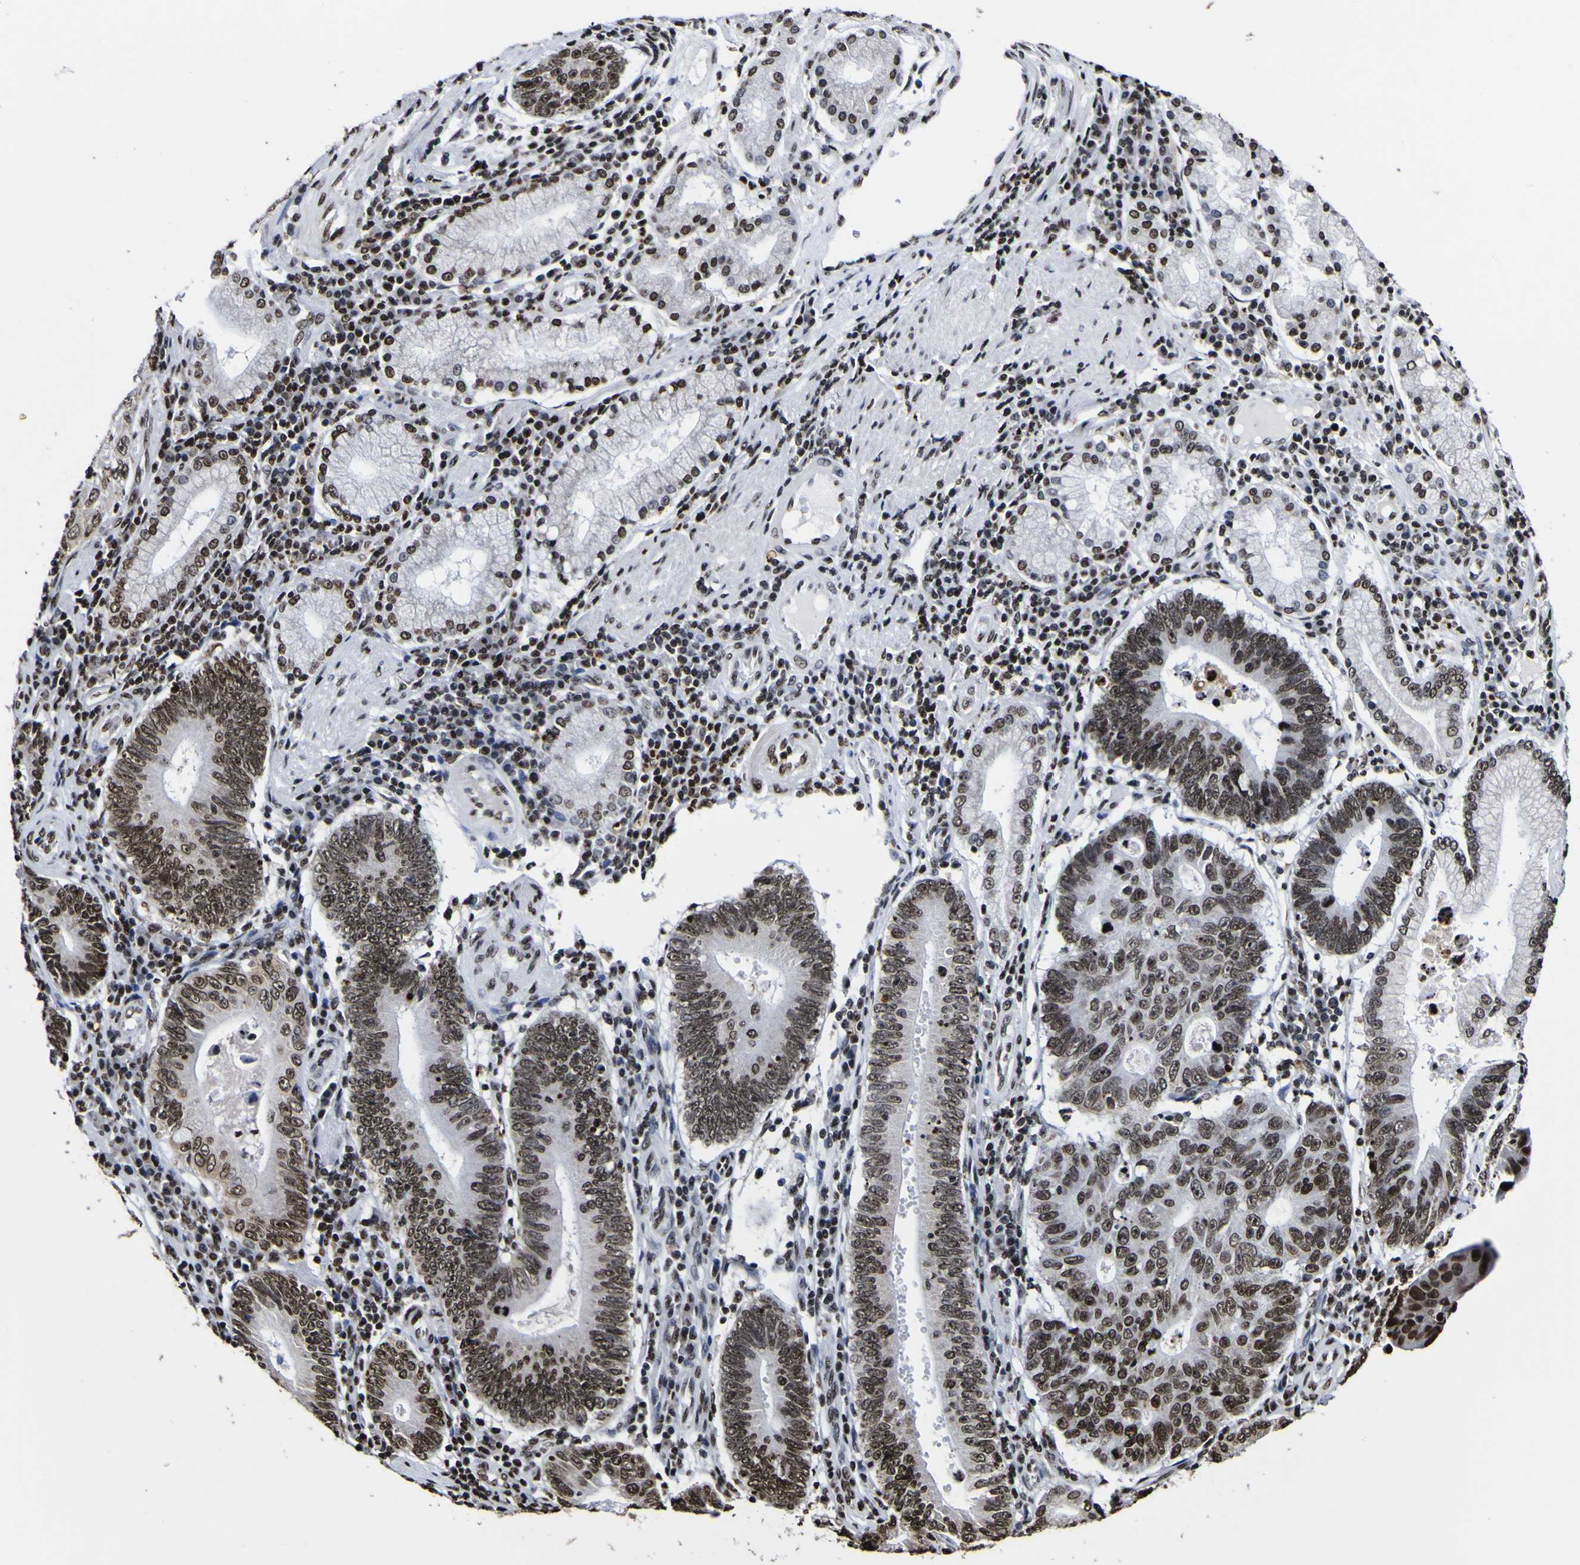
{"staining": {"intensity": "strong", "quantity": "25%-75%", "location": "nuclear"}, "tissue": "stomach cancer", "cell_type": "Tumor cells", "image_type": "cancer", "snomed": [{"axis": "morphology", "description": "Adenocarcinoma, NOS"}, {"axis": "topography", "description": "Stomach"}], "caption": "An image showing strong nuclear positivity in approximately 25%-75% of tumor cells in adenocarcinoma (stomach), as visualized by brown immunohistochemical staining.", "gene": "PIAS1", "patient": {"sex": "male", "age": 59}}